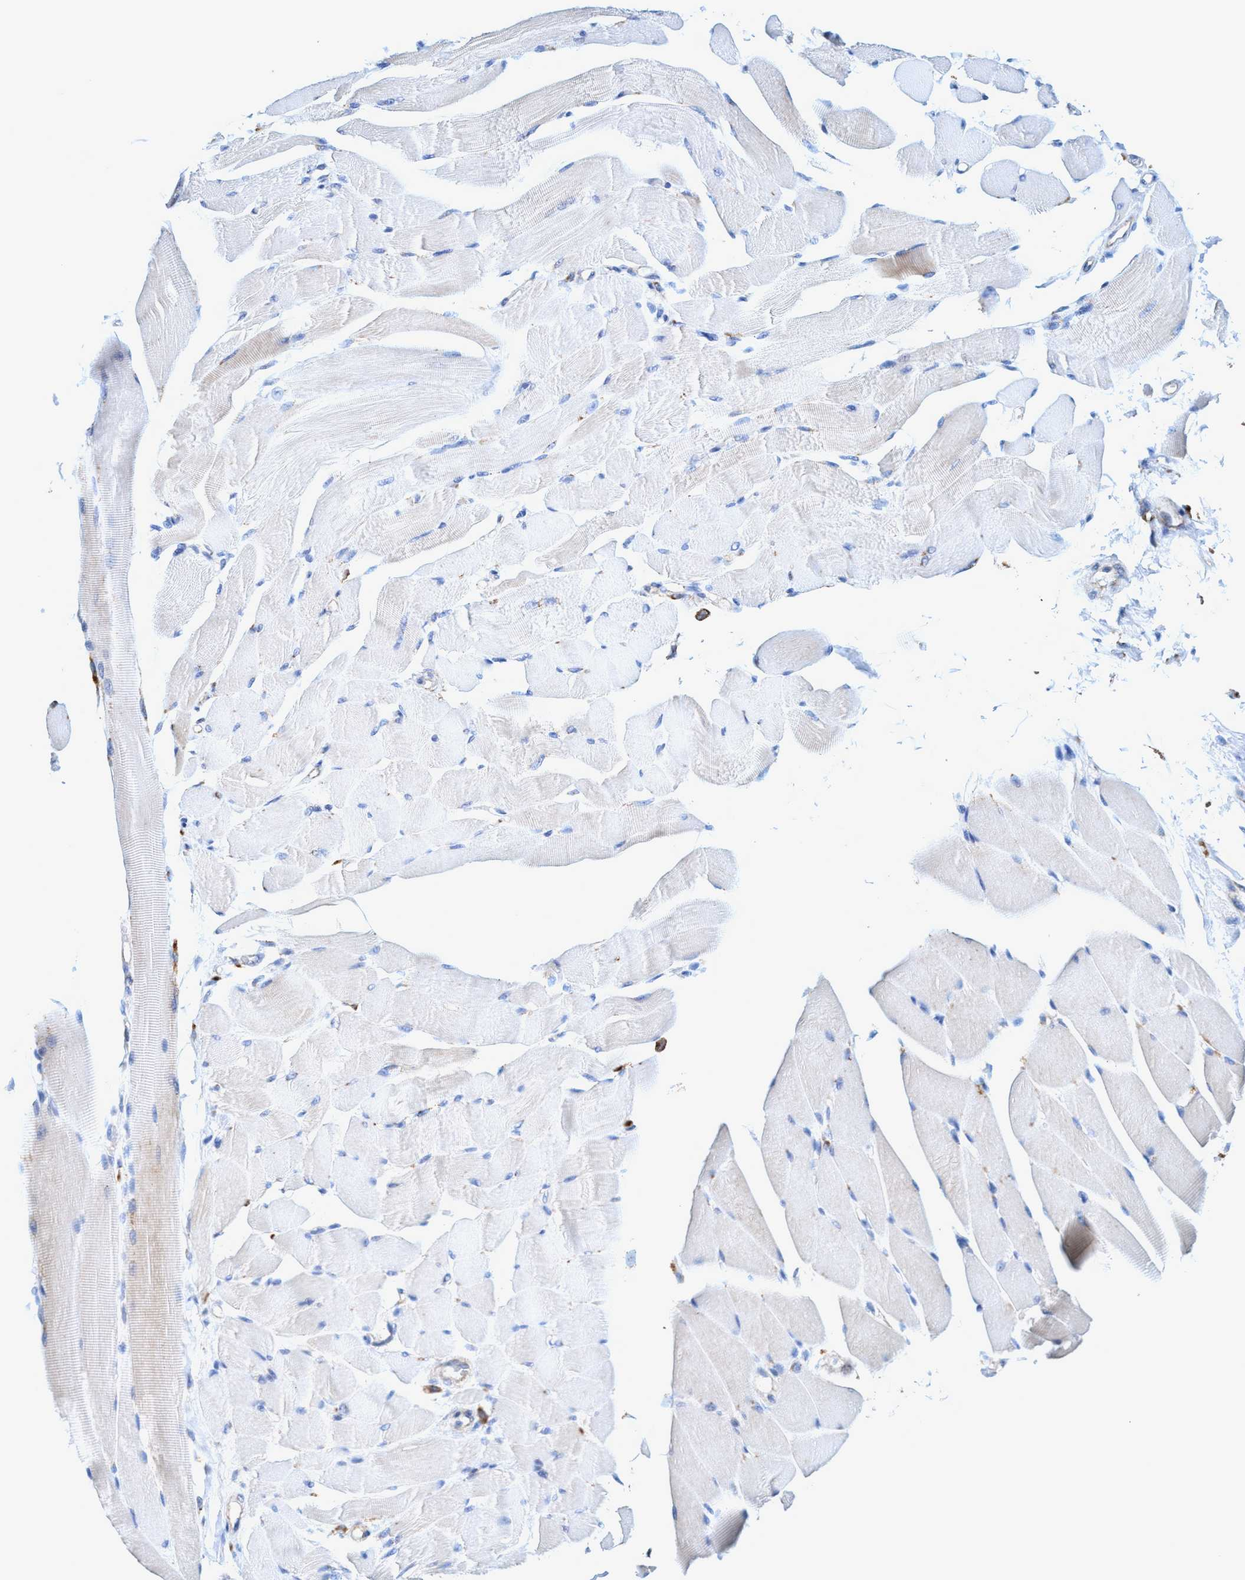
{"staining": {"intensity": "negative", "quantity": "none", "location": "none"}, "tissue": "skeletal muscle", "cell_type": "Myocytes", "image_type": "normal", "snomed": [{"axis": "morphology", "description": "Normal tissue, NOS"}, {"axis": "topography", "description": "Skeletal muscle"}, {"axis": "topography", "description": "Peripheral nerve tissue"}], "caption": "An image of skeletal muscle stained for a protein reveals no brown staining in myocytes. (Brightfield microscopy of DAB (3,3'-diaminobenzidine) immunohistochemistry at high magnification).", "gene": "TRIM65", "patient": {"sex": "female", "age": 84}}